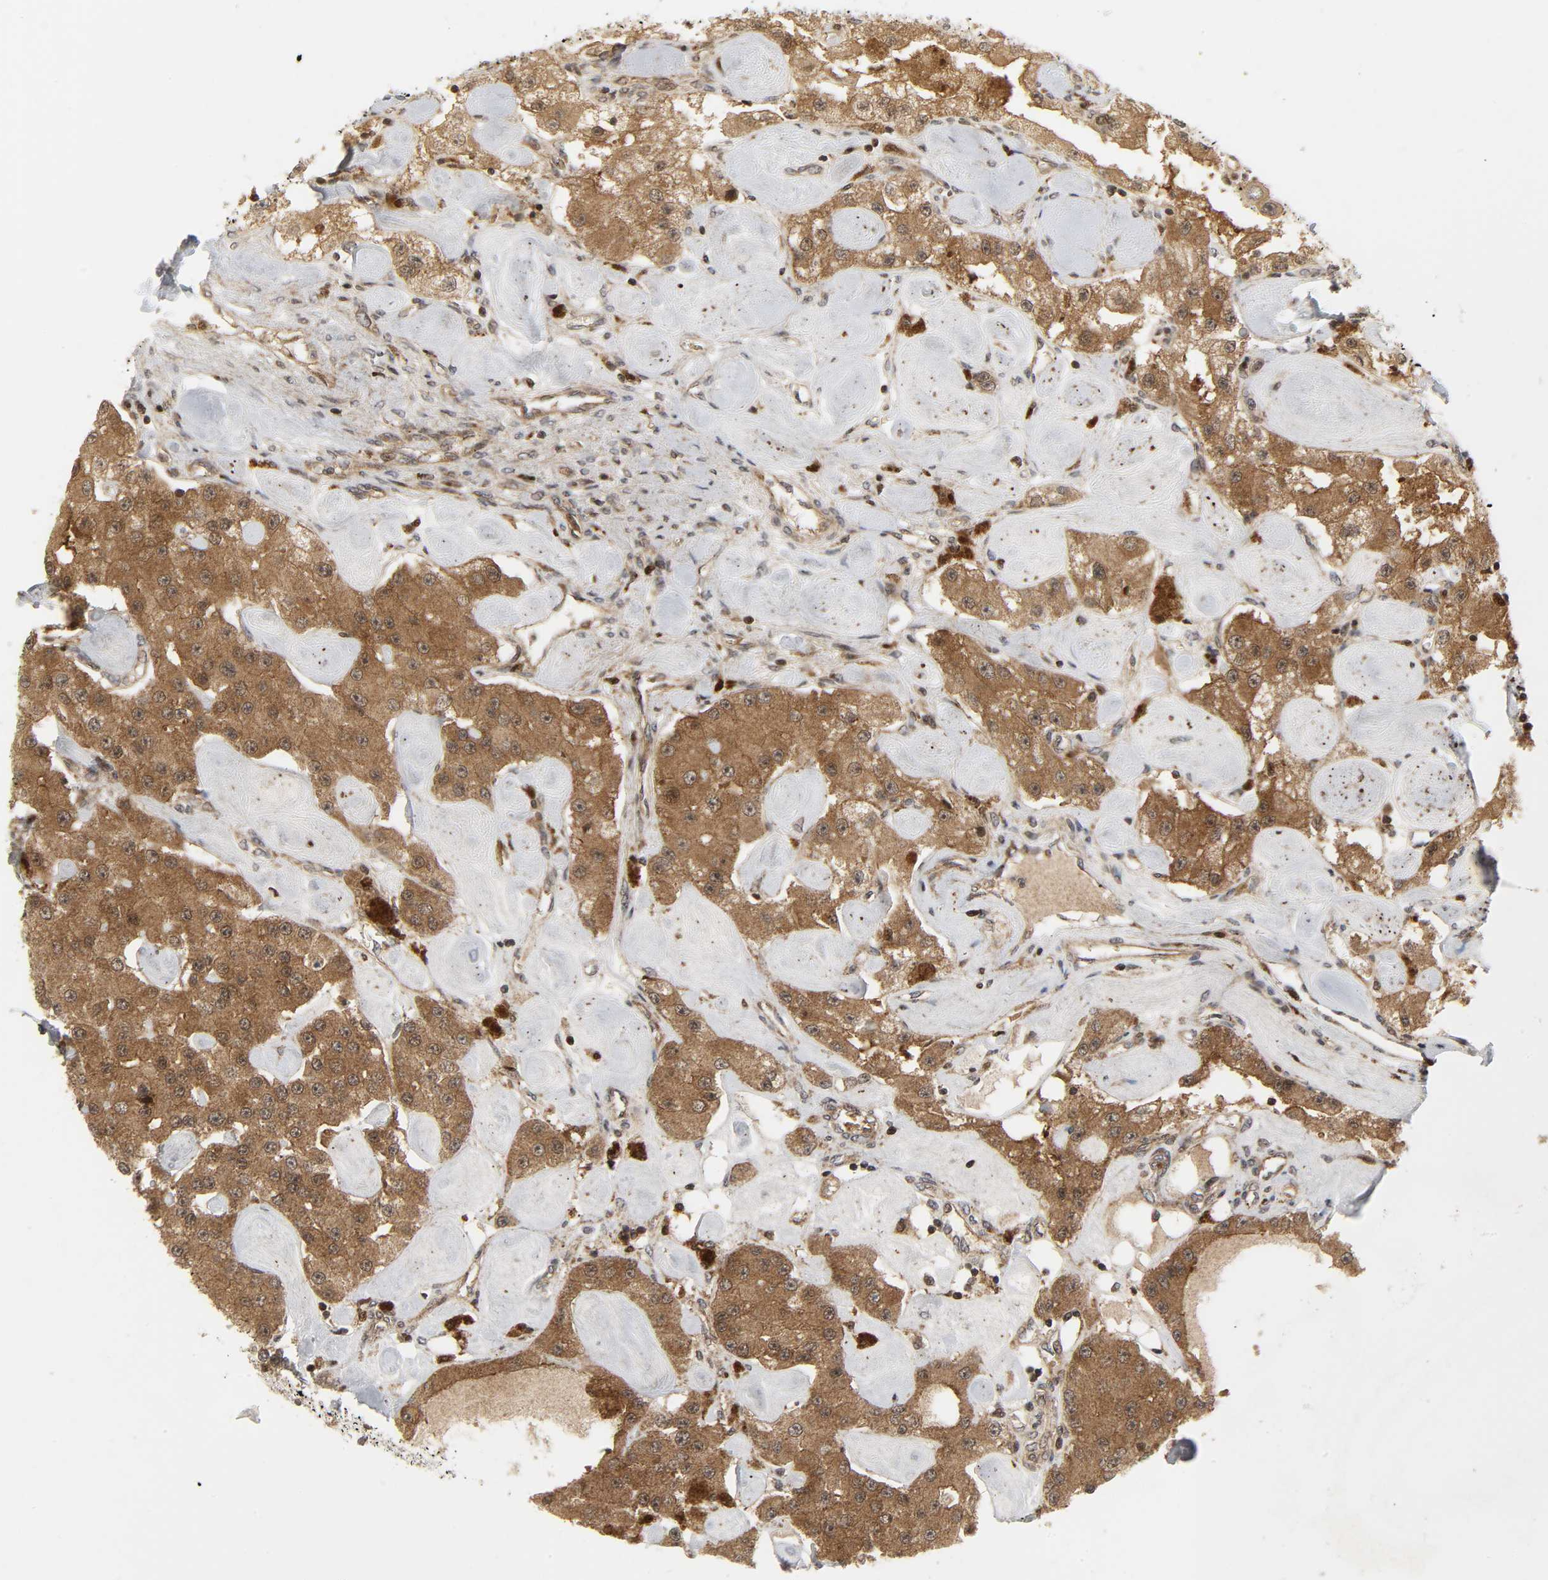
{"staining": {"intensity": "moderate", "quantity": ">75%", "location": "cytoplasmic/membranous"}, "tissue": "carcinoid", "cell_type": "Tumor cells", "image_type": "cancer", "snomed": [{"axis": "morphology", "description": "Carcinoid, malignant, NOS"}, {"axis": "topography", "description": "Pancreas"}], "caption": "Brown immunohistochemical staining in carcinoid exhibits moderate cytoplasmic/membranous expression in about >75% of tumor cells. The staining was performed using DAB, with brown indicating positive protein expression. Nuclei are stained blue with hematoxylin.", "gene": "CHUK", "patient": {"sex": "male", "age": 41}}